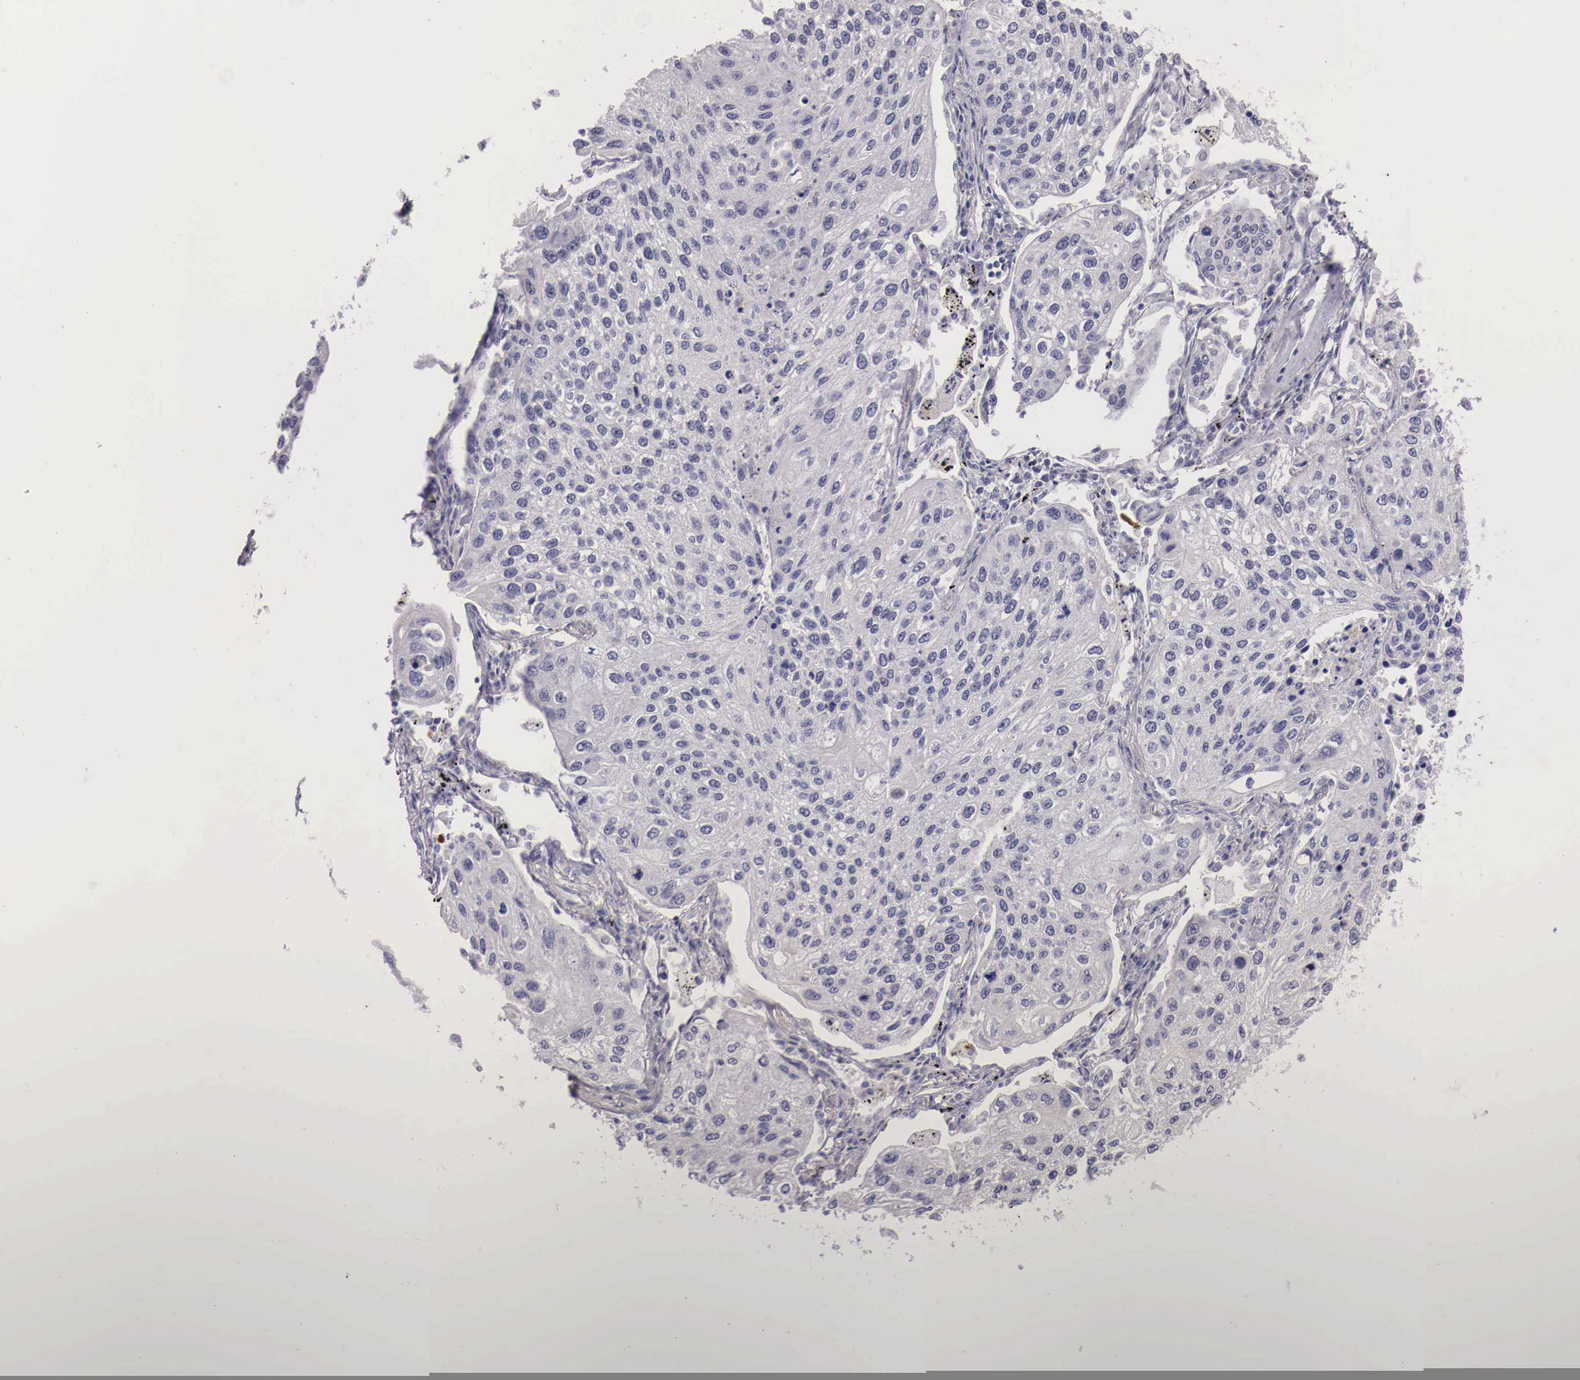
{"staining": {"intensity": "negative", "quantity": "none", "location": "none"}, "tissue": "lung cancer", "cell_type": "Tumor cells", "image_type": "cancer", "snomed": [{"axis": "morphology", "description": "Squamous cell carcinoma, NOS"}, {"axis": "topography", "description": "Lung"}], "caption": "Tumor cells are negative for protein expression in human lung cancer (squamous cell carcinoma). (DAB immunohistochemistry (IHC), high magnification).", "gene": "ENOX2", "patient": {"sex": "male", "age": 75}}